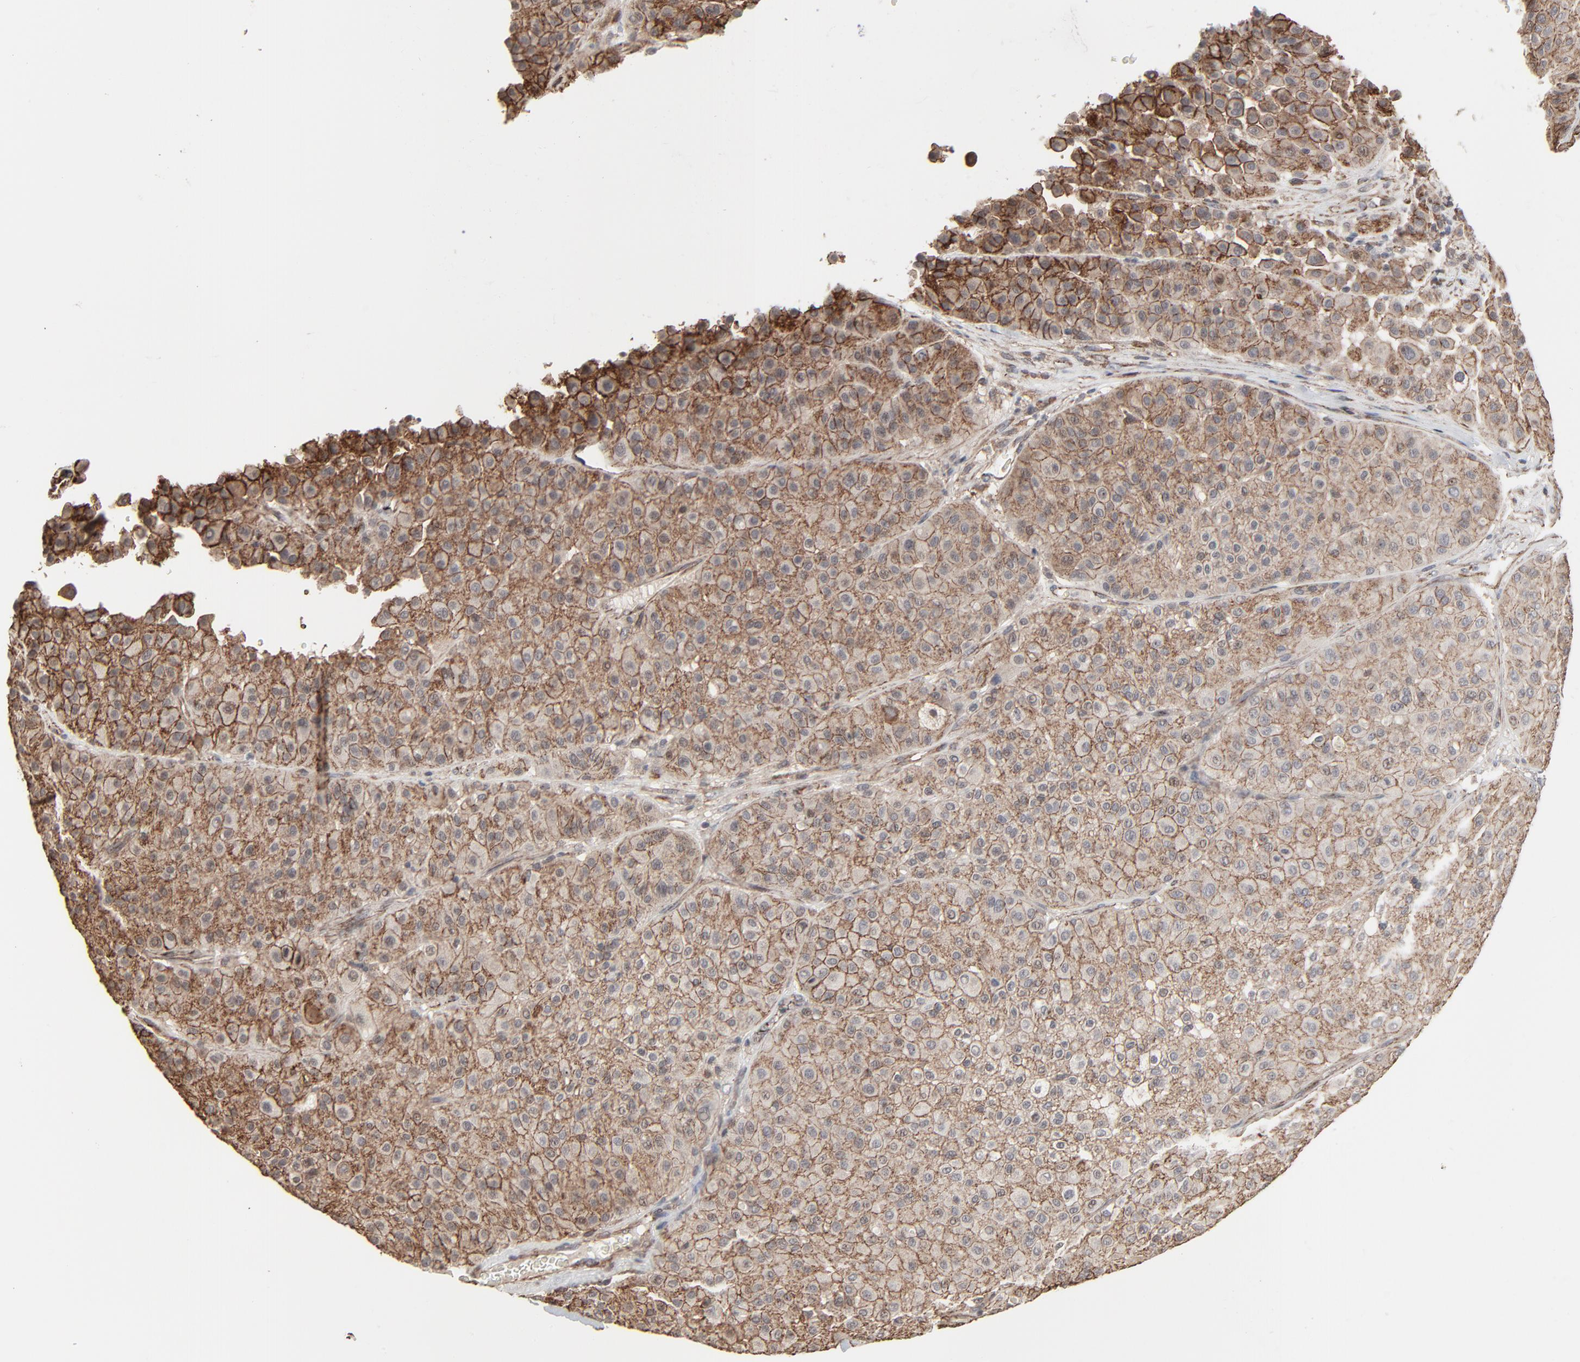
{"staining": {"intensity": "moderate", "quantity": ">75%", "location": "cytoplasmic/membranous"}, "tissue": "melanoma", "cell_type": "Tumor cells", "image_type": "cancer", "snomed": [{"axis": "morphology", "description": "Normal tissue, NOS"}, {"axis": "morphology", "description": "Malignant melanoma, Metastatic site"}, {"axis": "topography", "description": "Skin"}], "caption": "The histopathology image shows immunohistochemical staining of malignant melanoma (metastatic site). There is moderate cytoplasmic/membranous positivity is appreciated in approximately >75% of tumor cells.", "gene": "CTNND1", "patient": {"sex": "male", "age": 41}}